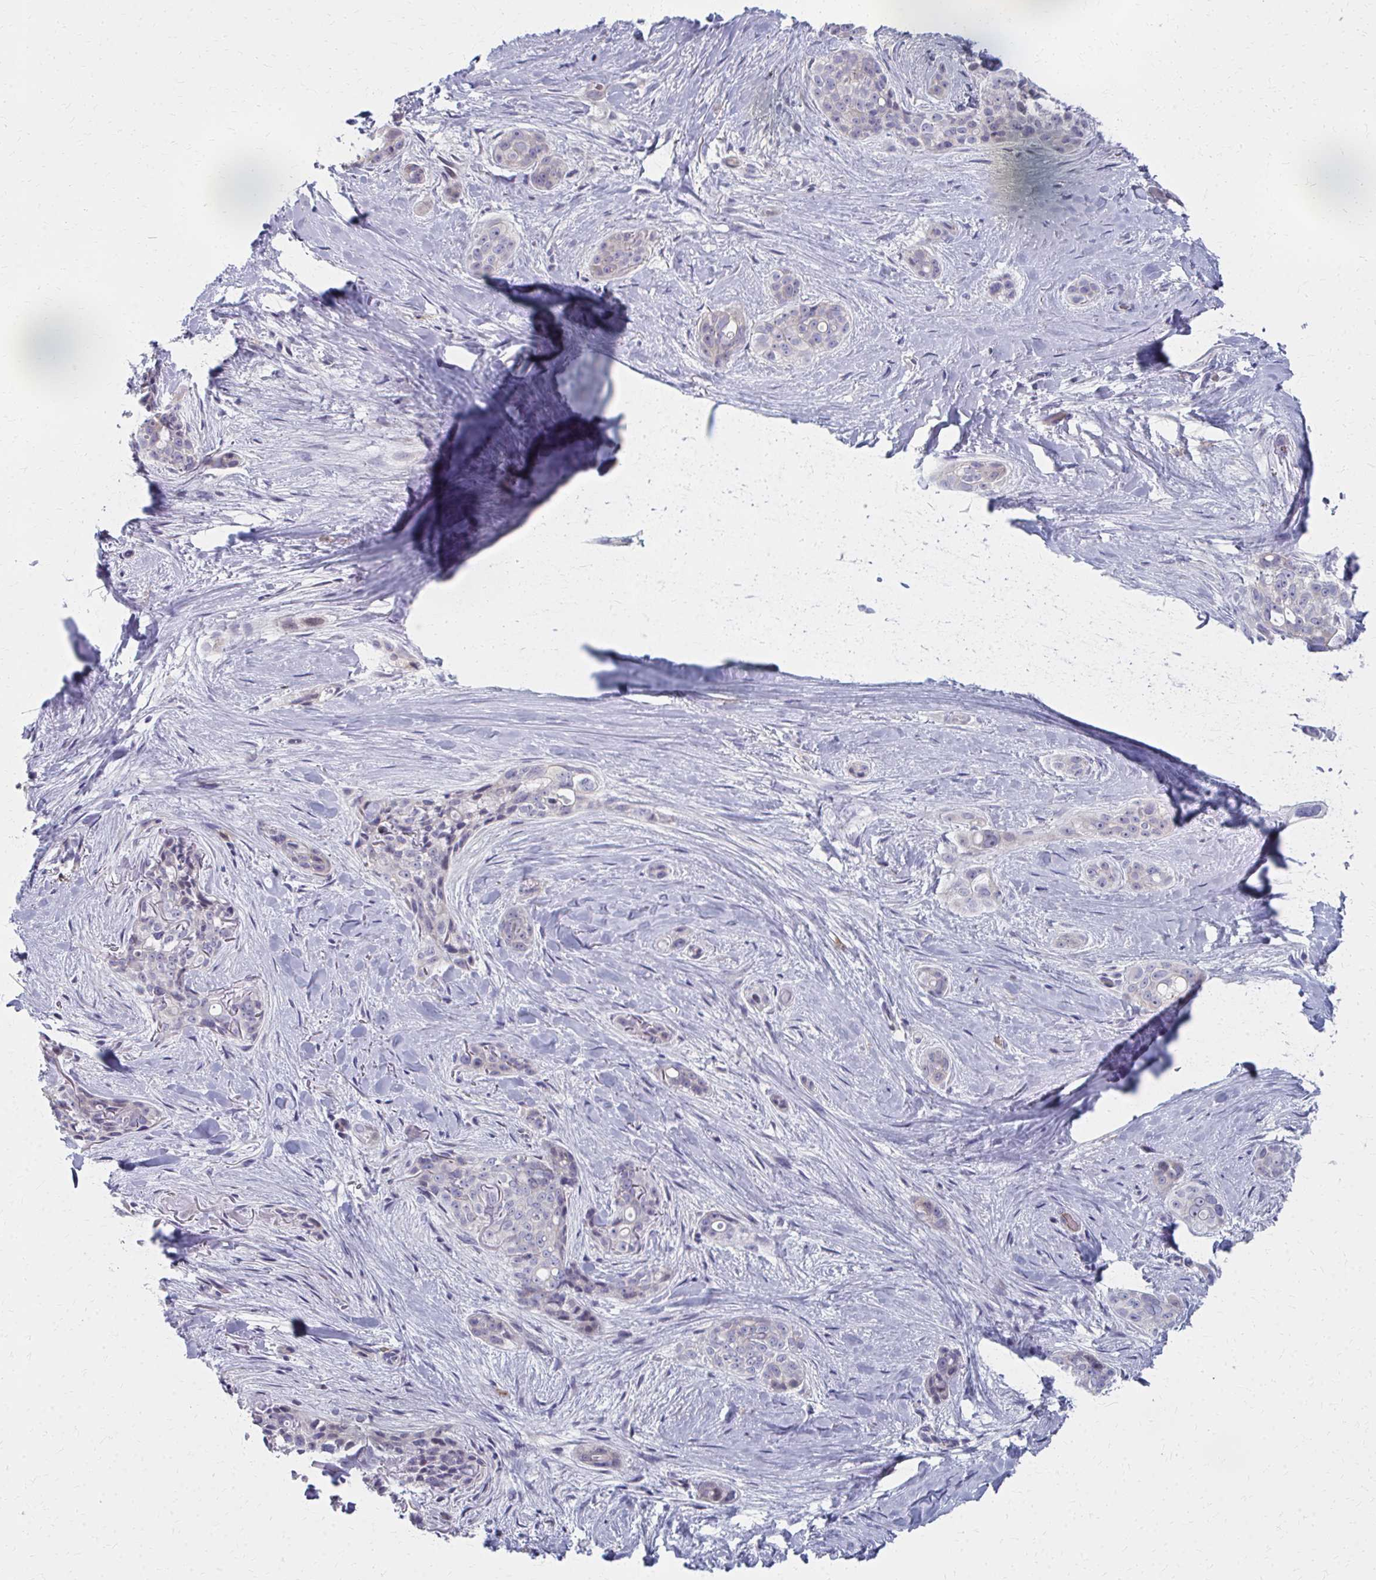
{"staining": {"intensity": "weak", "quantity": "<25%", "location": "cytoplasmic/membranous"}, "tissue": "skin cancer", "cell_type": "Tumor cells", "image_type": "cancer", "snomed": [{"axis": "morphology", "description": "Basal cell carcinoma"}, {"axis": "topography", "description": "Skin"}], "caption": "Protein analysis of skin basal cell carcinoma demonstrates no significant expression in tumor cells.", "gene": "MS4A2", "patient": {"sex": "female", "age": 79}}